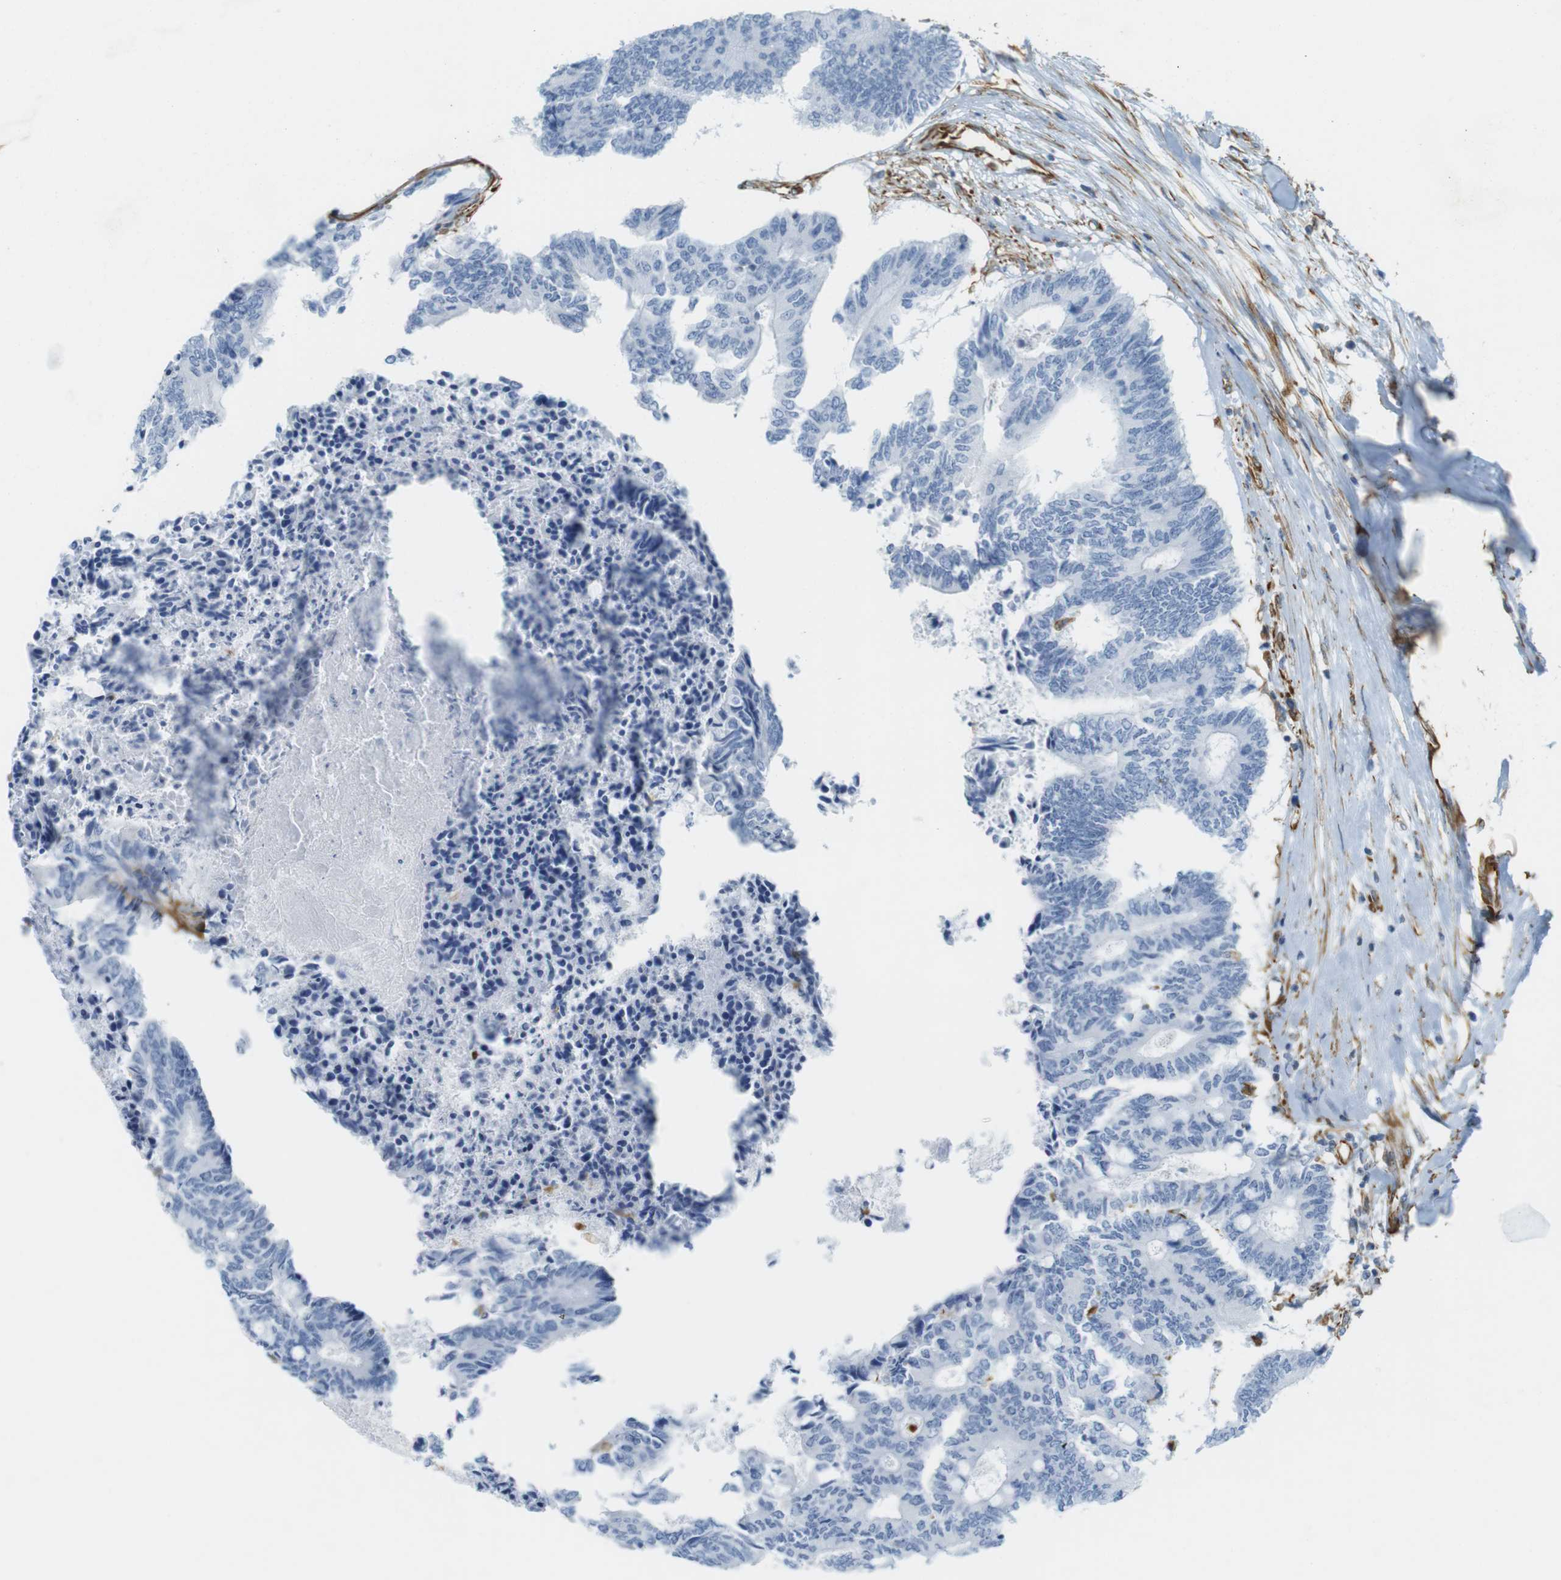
{"staining": {"intensity": "negative", "quantity": "none", "location": "none"}, "tissue": "colorectal cancer", "cell_type": "Tumor cells", "image_type": "cancer", "snomed": [{"axis": "morphology", "description": "Adenocarcinoma, NOS"}, {"axis": "topography", "description": "Rectum"}], "caption": "This is a image of immunohistochemistry (IHC) staining of colorectal cancer, which shows no staining in tumor cells.", "gene": "MS4A10", "patient": {"sex": "male", "age": 63}}